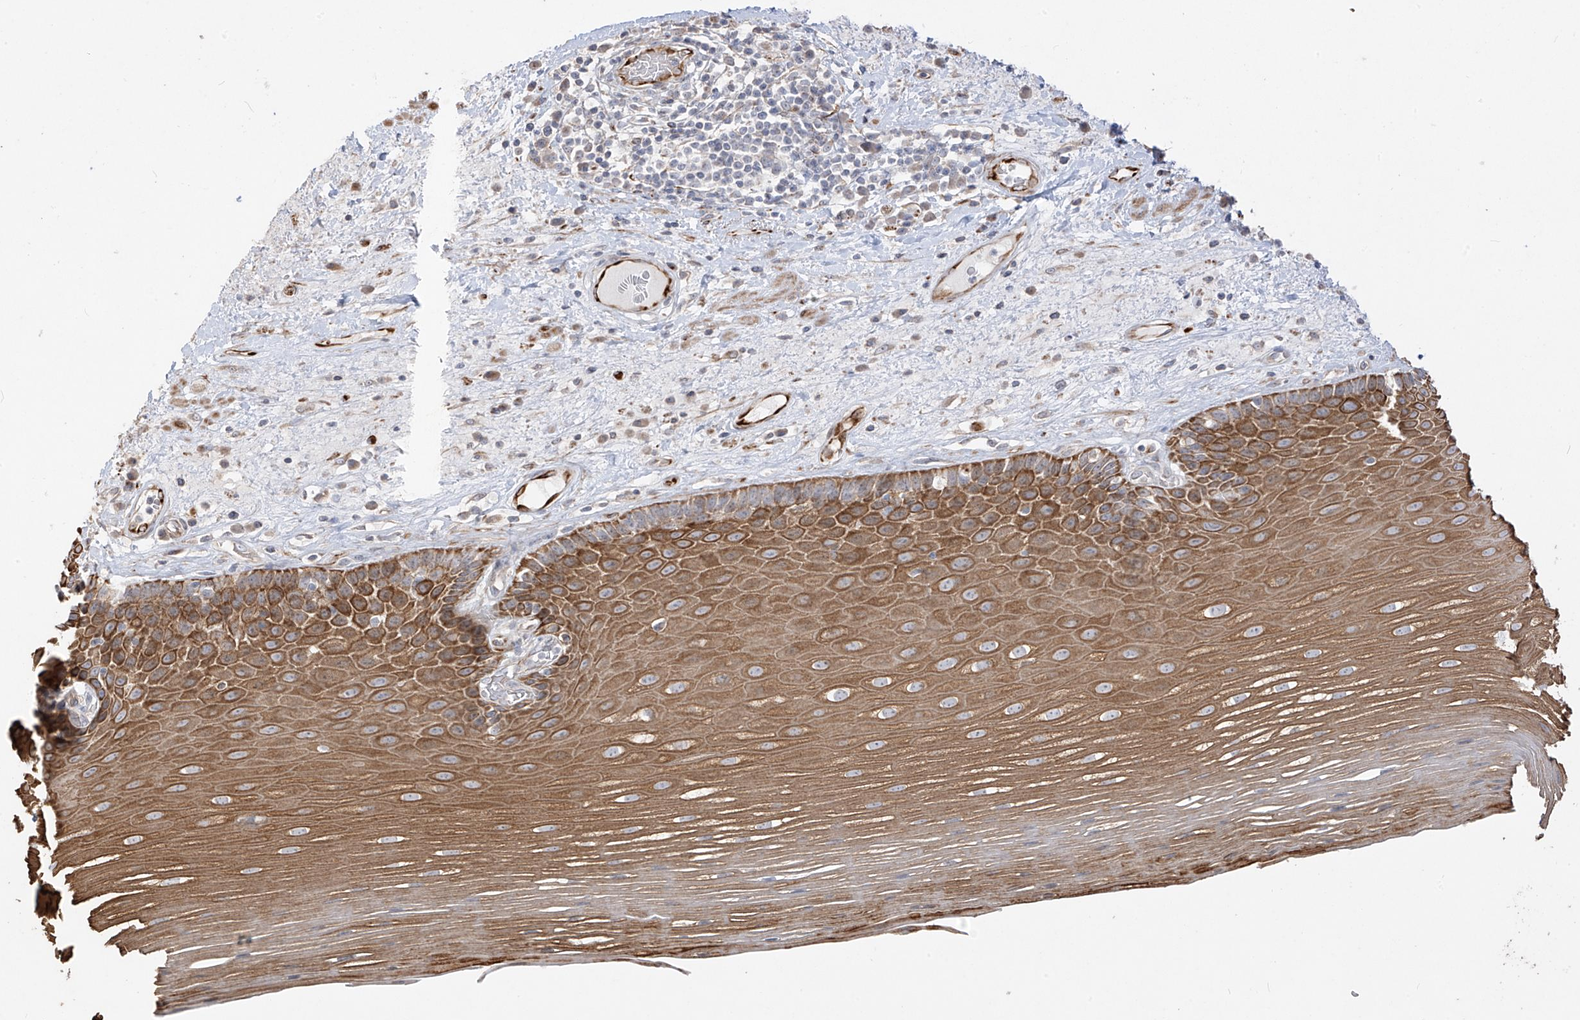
{"staining": {"intensity": "moderate", "quantity": ">75%", "location": "cytoplasmic/membranous"}, "tissue": "esophagus", "cell_type": "Squamous epithelial cells", "image_type": "normal", "snomed": [{"axis": "morphology", "description": "Normal tissue, NOS"}, {"axis": "topography", "description": "Esophagus"}], "caption": "Immunohistochemical staining of normal esophagus demonstrates medium levels of moderate cytoplasmic/membranous expression in approximately >75% of squamous epithelial cells. The protein of interest is stained brown, and the nuclei are stained in blue (DAB (3,3'-diaminobenzidine) IHC with brightfield microscopy, high magnification).", "gene": "DCDC2", "patient": {"sex": "male", "age": 62}}